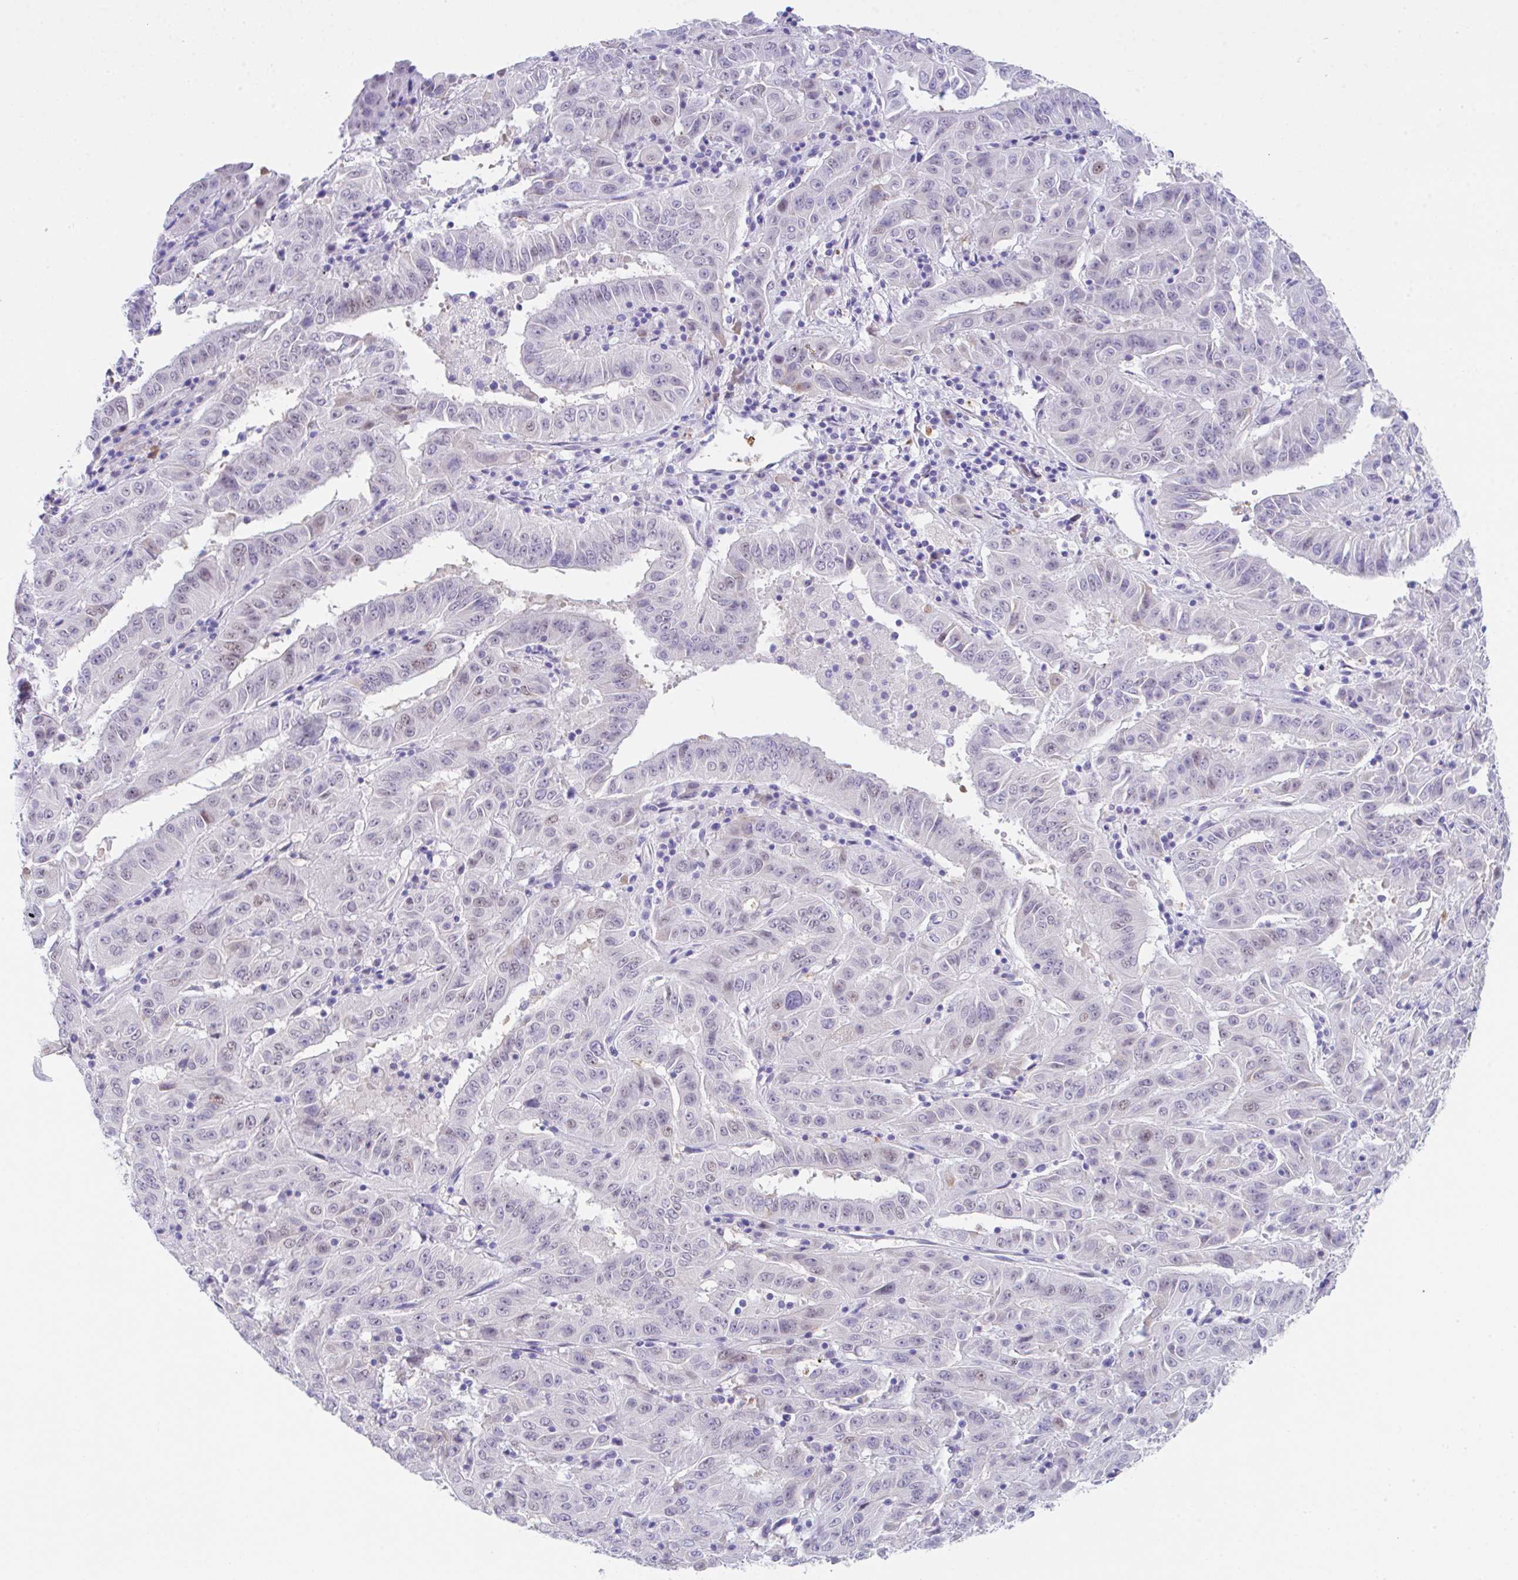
{"staining": {"intensity": "weak", "quantity": "<25%", "location": "nuclear"}, "tissue": "pancreatic cancer", "cell_type": "Tumor cells", "image_type": "cancer", "snomed": [{"axis": "morphology", "description": "Adenocarcinoma, NOS"}, {"axis": "topography", "description": "Pancreas"}], "caption": "A high-resolution micrograph shows immunohistochemistry (IHC) staining of pancreatic cancer, which shows no significant positivity in tumor cells.", "gene": "HOXB4", "patient": {"sex": "male", "age": 63}}